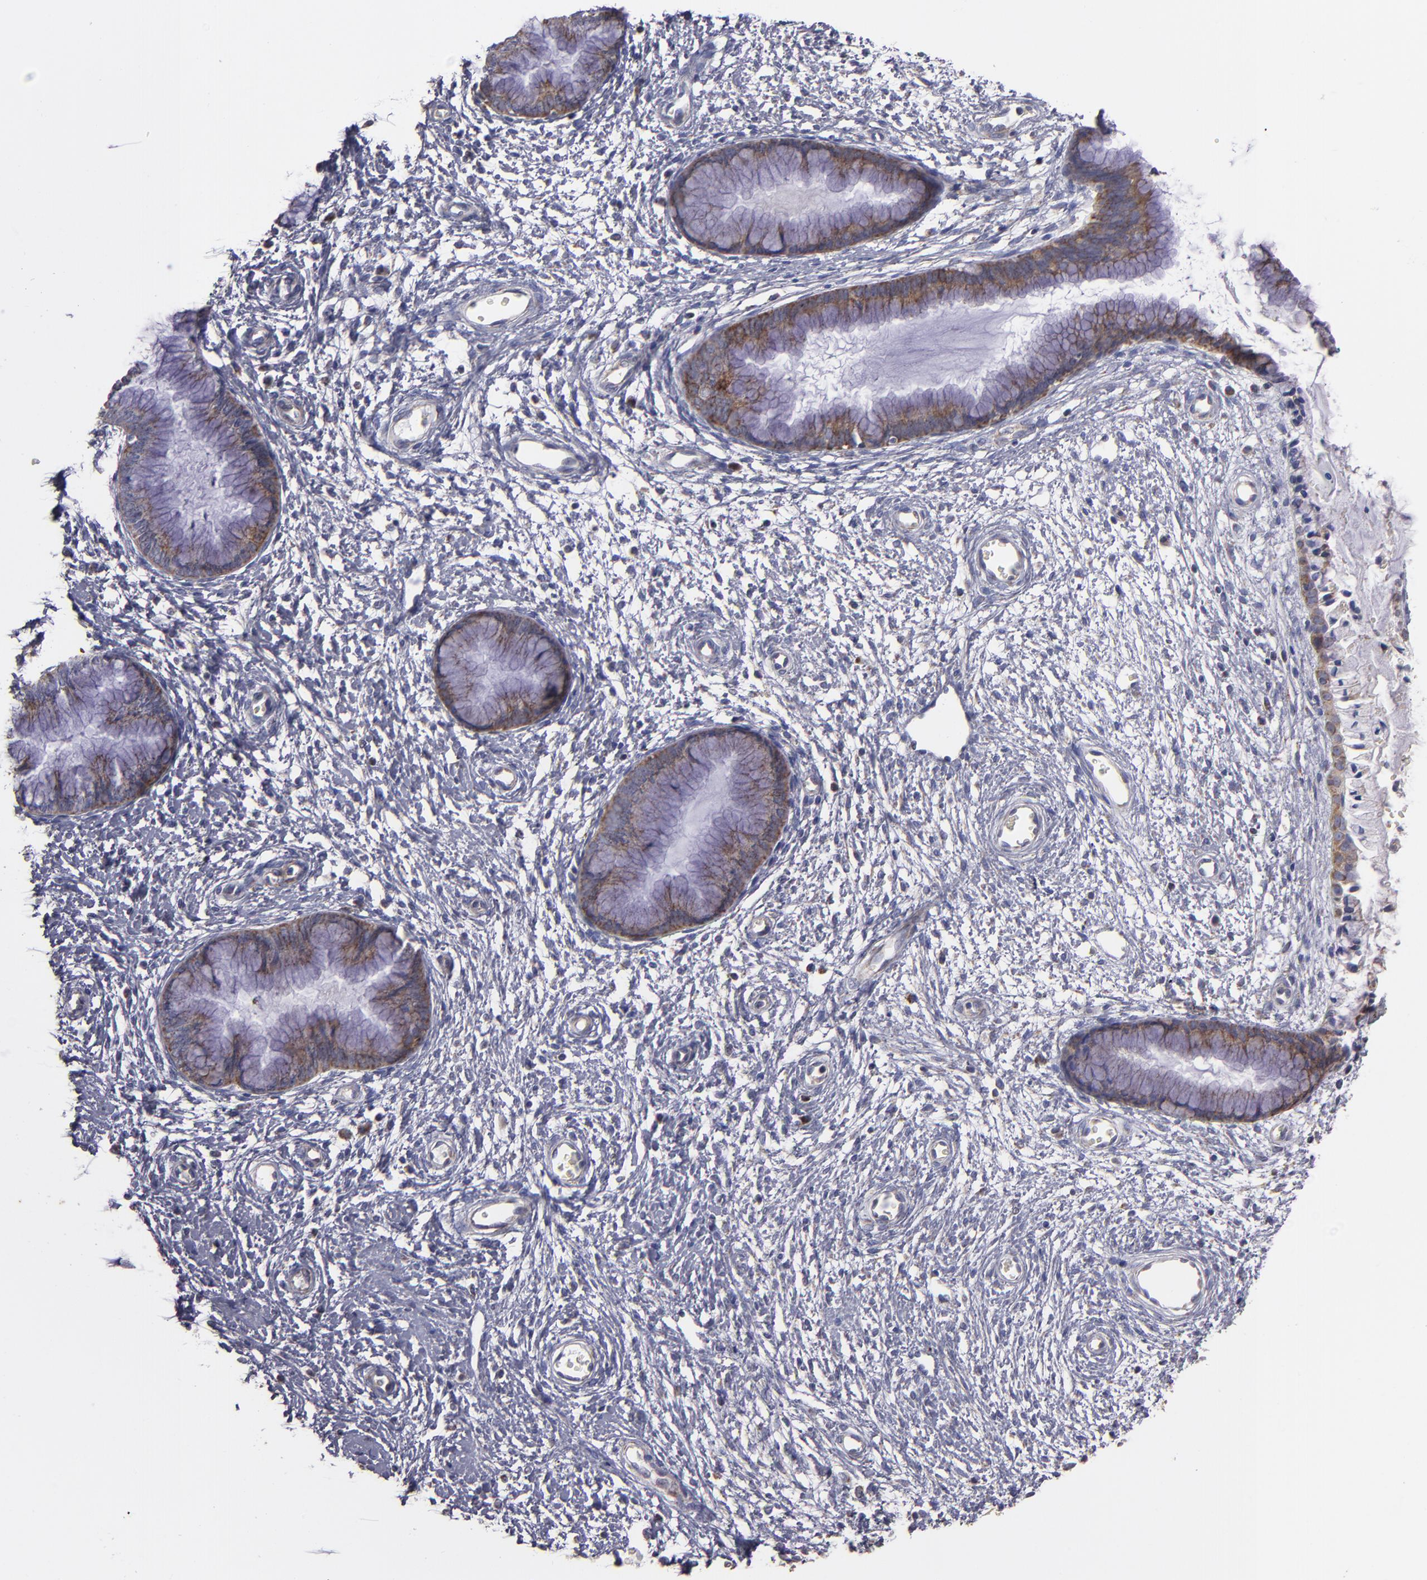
{"staining": {"intensity": "moderate", "quantity": ">75%", "location": "cytoplasmic/membranous"}, "tissue": "cervix", "cell_type": "Glandular cells", "image_type": "normal", "snomed": [{"axis": "morphology", "description": "Normal tissue, NOS"}, {"axis": "topography", "description": "Cervix"}], "caption": "There is medium levels of moderate cytoplasmic/membranous positivity in glandular cells of unremarkable cervix, as demonstrated by immunohistochemical staining (brown color).", "gene": "CLTA", "patient": {"sex": "female", "age": 55}}